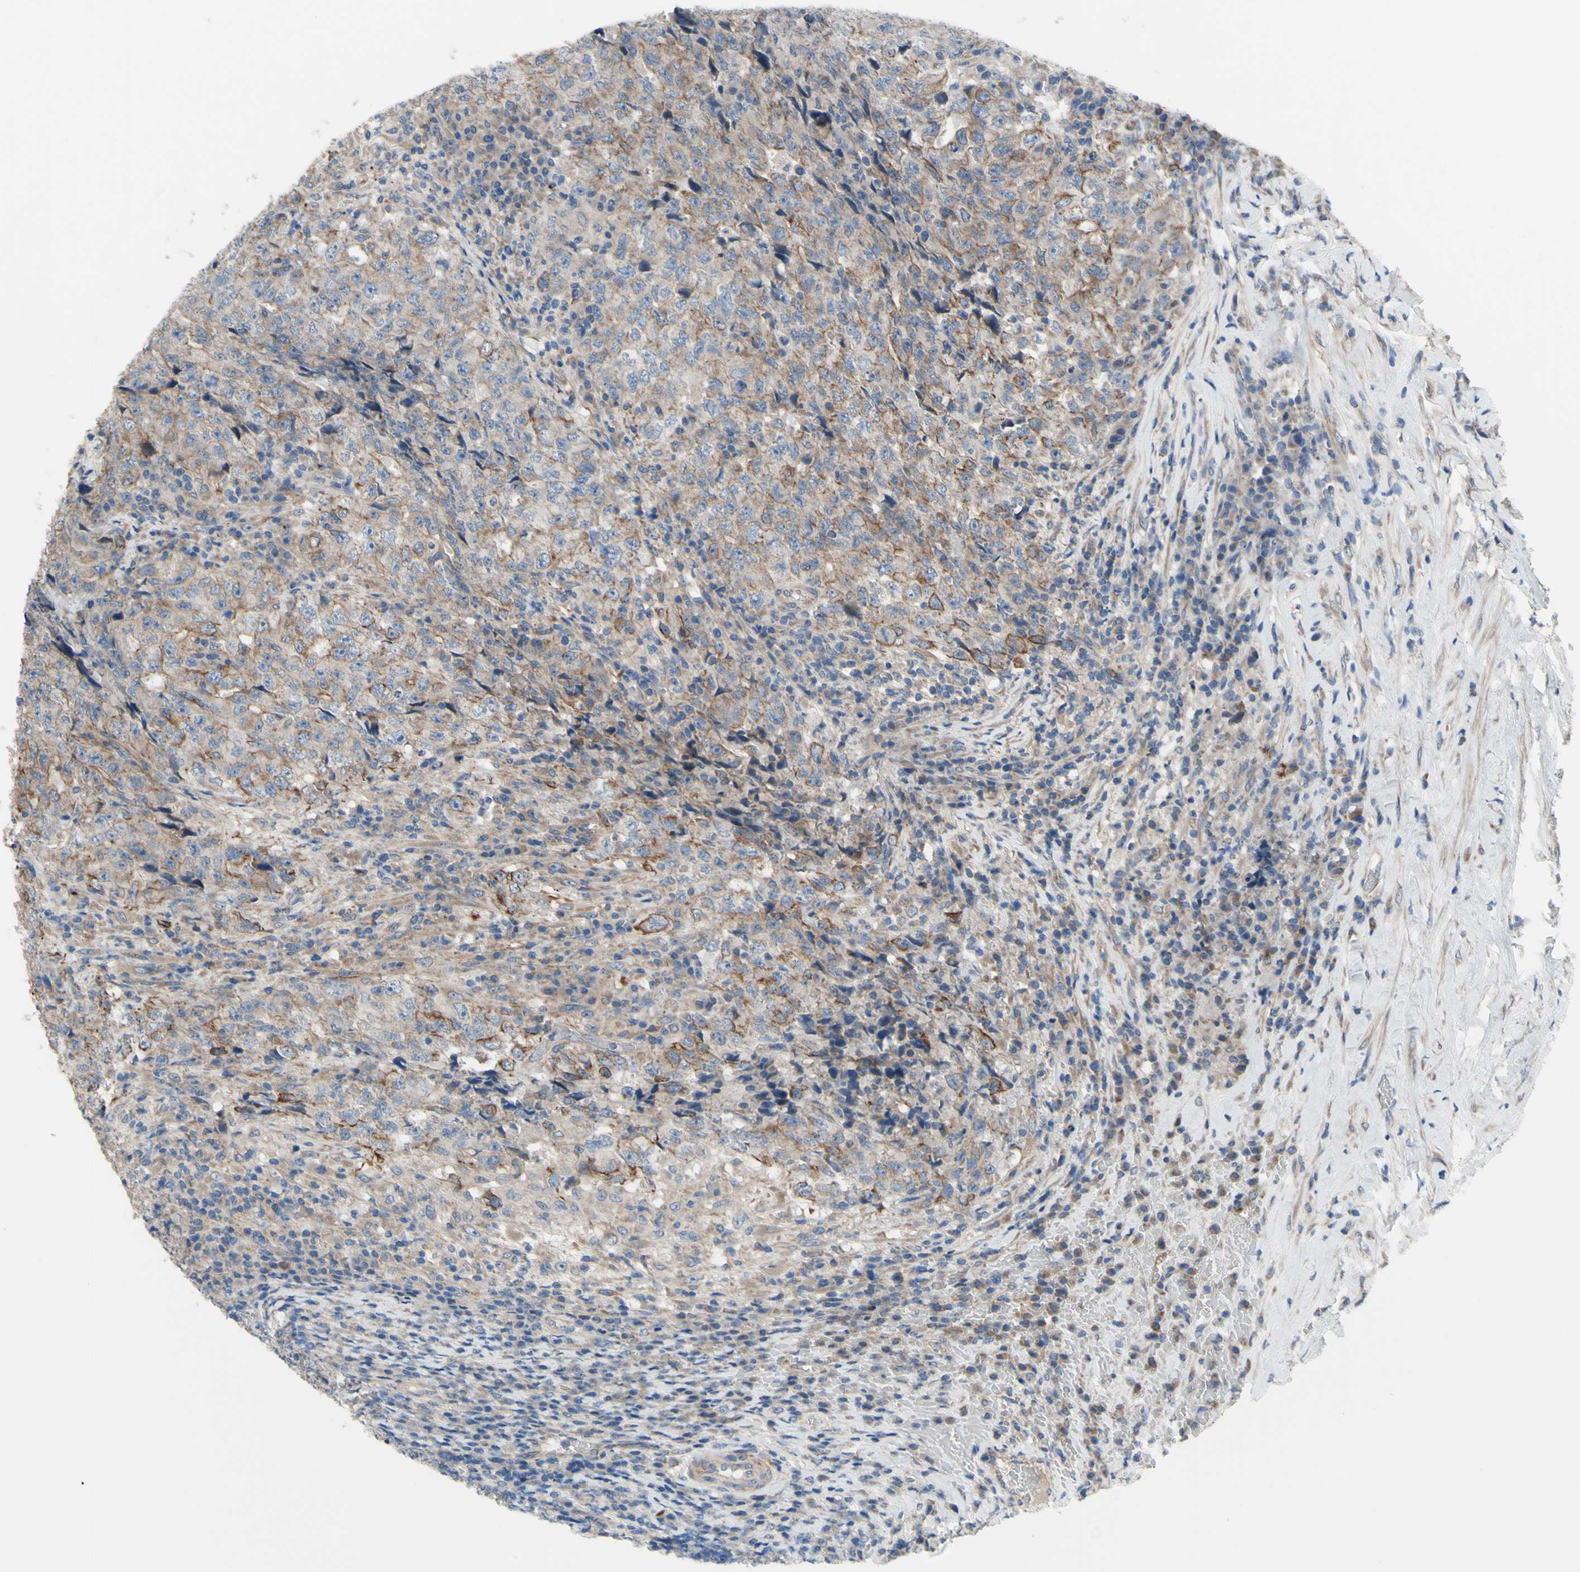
{"staining": {"intensity": "moderate", "quantity": "25%-75%", "location": "cytoplasmic/membranous"}, "tissue": "testis cancer", "cell_type": "Tumor cells", "image_type": "cancer", "snomed": [{"axis": "morphology", "description": "Necrosis, NOS"}, {"axis": "morphology", "description": "Carcinoma, Embryonal, NOS"}, {"axis": "topography", "description": "Testis"}], "caption": "Embryonal carcinoma (testis) stained for a protein demonstrates moderate cytoplasmic/membranous positivity in tumor cells.", "gene": "GRAMD2B", "patient": {"sex": "male", "age": 19}}